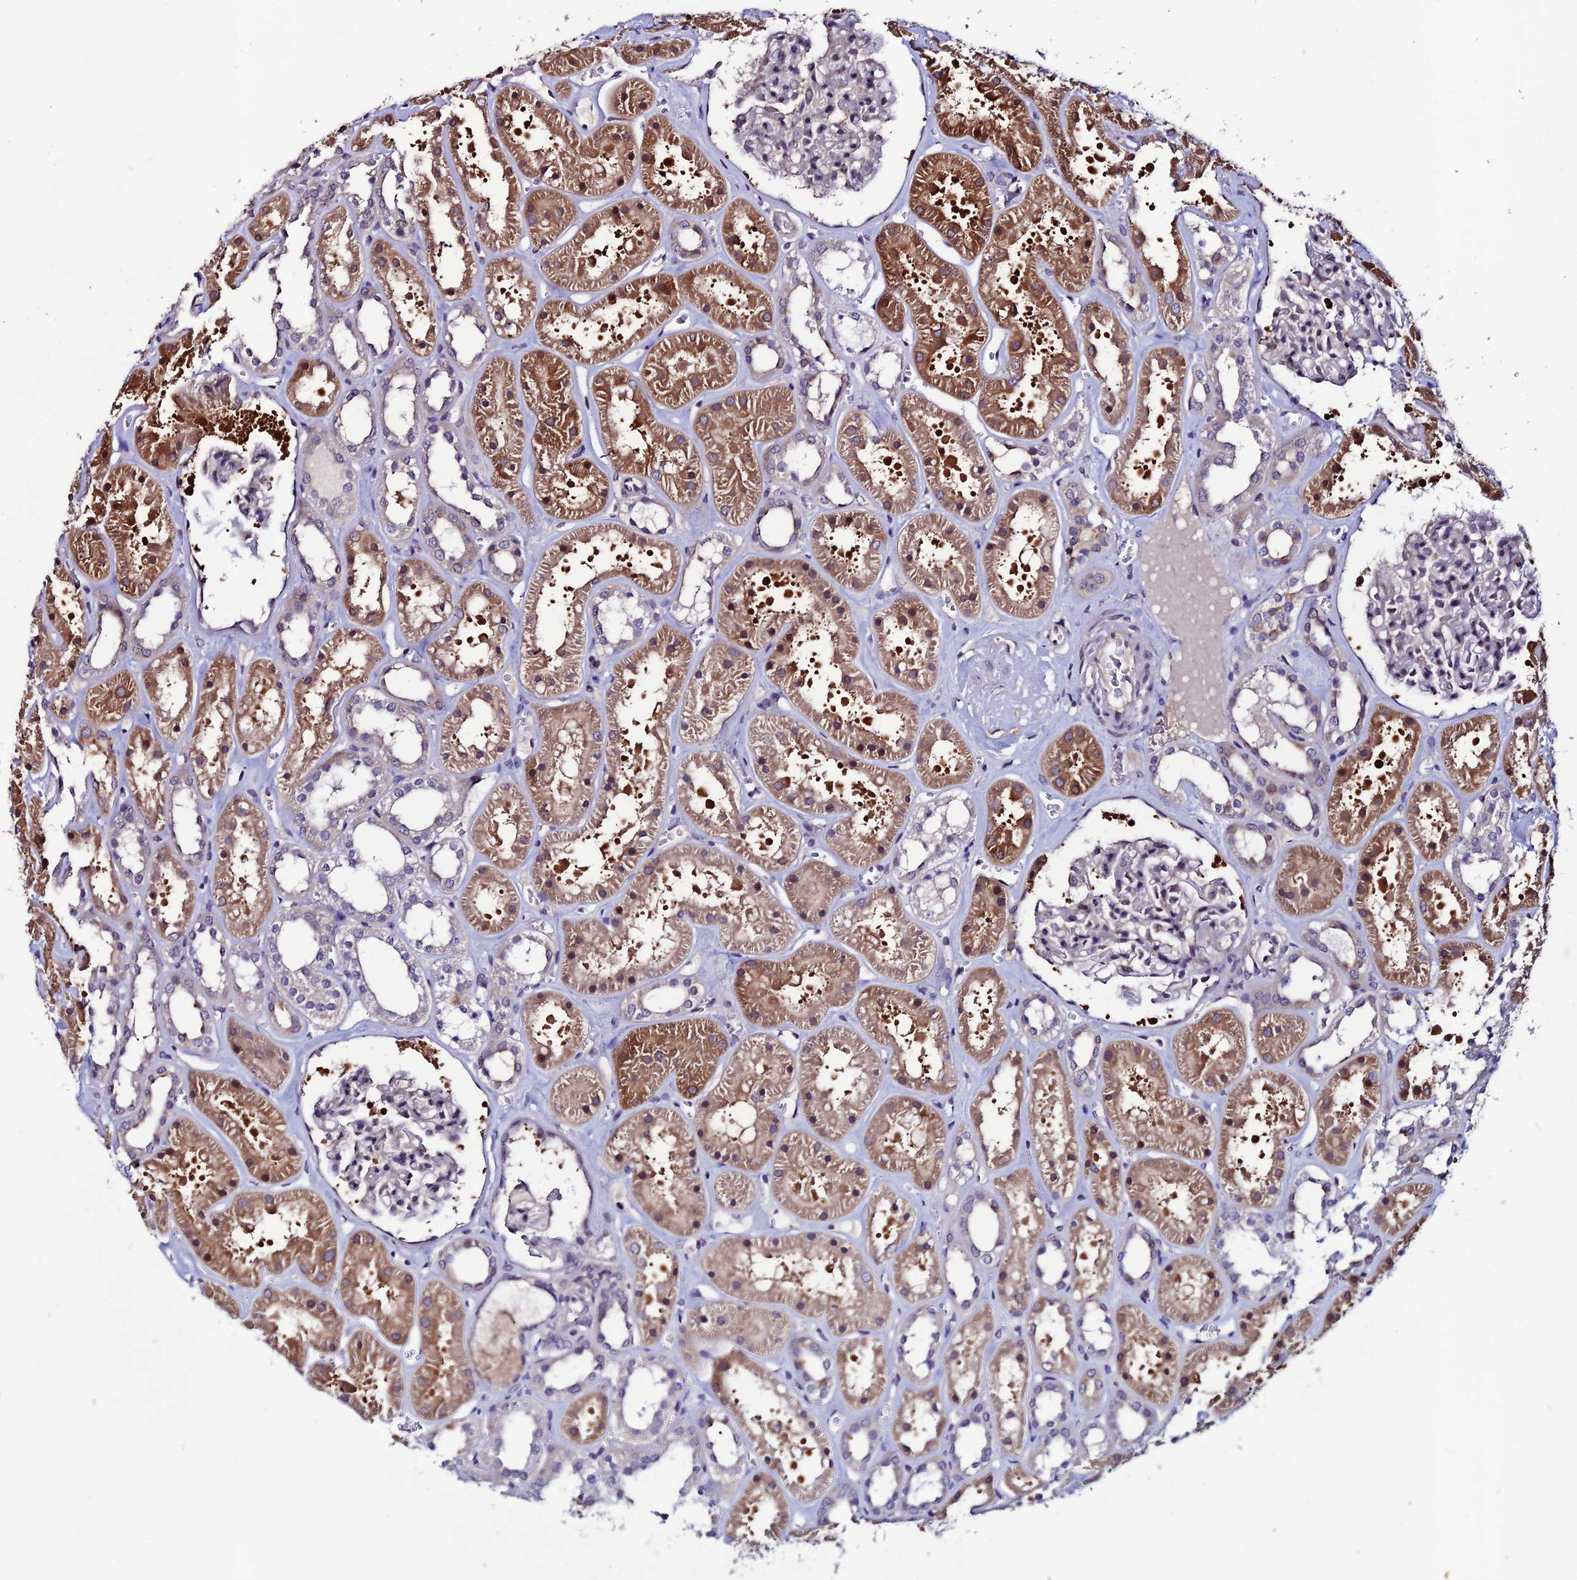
{"staining": {"intensity": "negative", "quantity": "none", "location": "none"}, "tissue": "kidney", "cell_type": "Cells in glomeruli", "image_type": "normal", "snomed": [{"axis": "morphology", "description": "Normal tissue, NOS"}, {"axis": "topography", "description": "Kidney"}], "caption": "Immunohistochemical staining of benign human kidney exhibits no significant expression in cells in glomeruli.", "gene": "FZD8", "patient": {"sex": "female", "age": 41}}